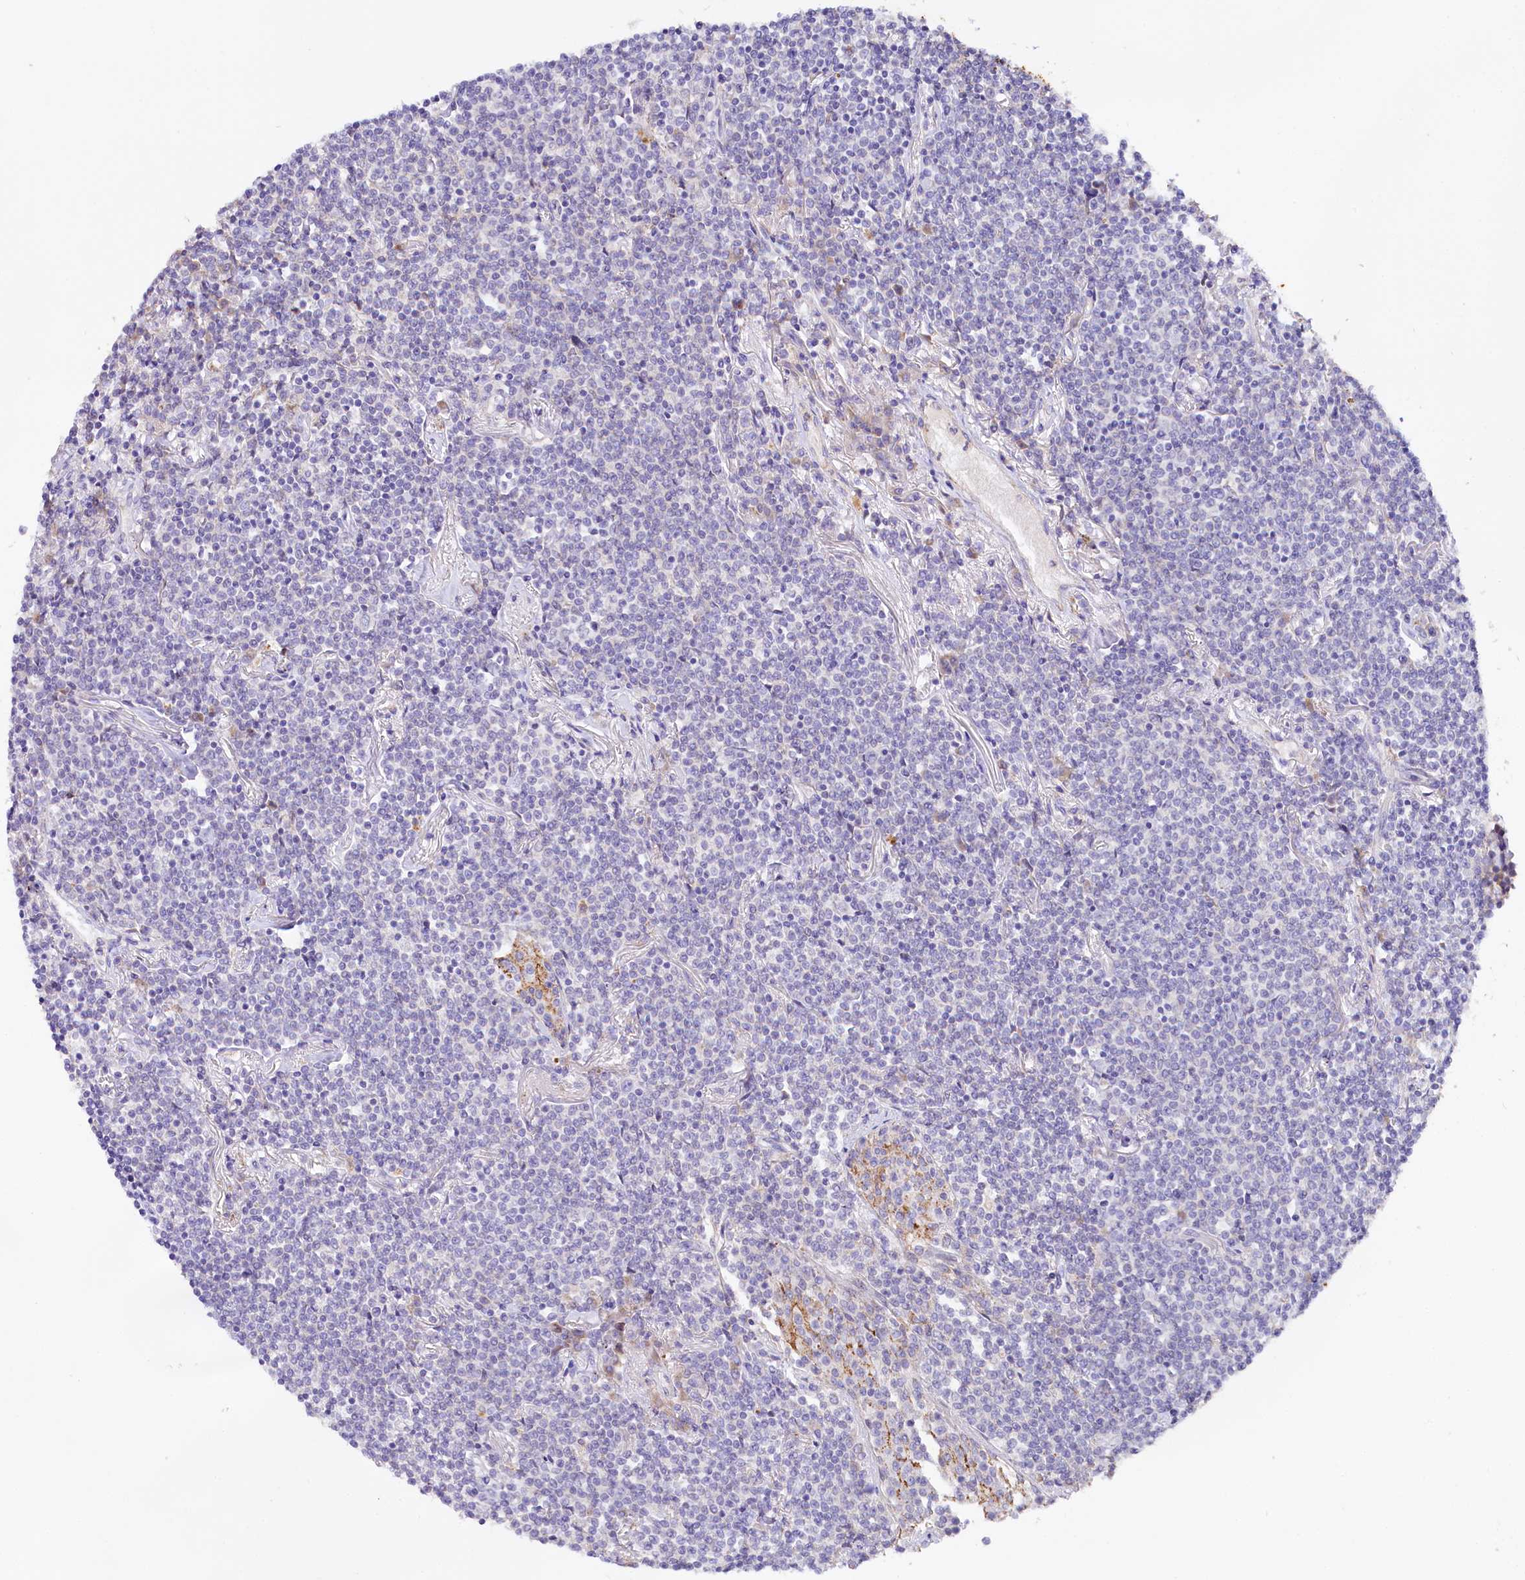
{"staining": {"intensity": "negative", "quantity": "none", "location": "none"}, "tissue": "lymphoma", "cell_type": "Tumor cells", "image_type": "cancer", "snomed": [{"axis": "morphology", "description": "Malignant lymphoma, non-Hodgkin's type, Low grade"}, {"axis": "topography", "description": "Lung"}], "caption": "IHC photomicrograph of low-grade malignant lymphoma, non-Hodgkin's type stained for a protein (brown), which exhibits no staining in tumor cells.", "gene": "SACM1L", "patient": {"sex": "female", "age": 71}}